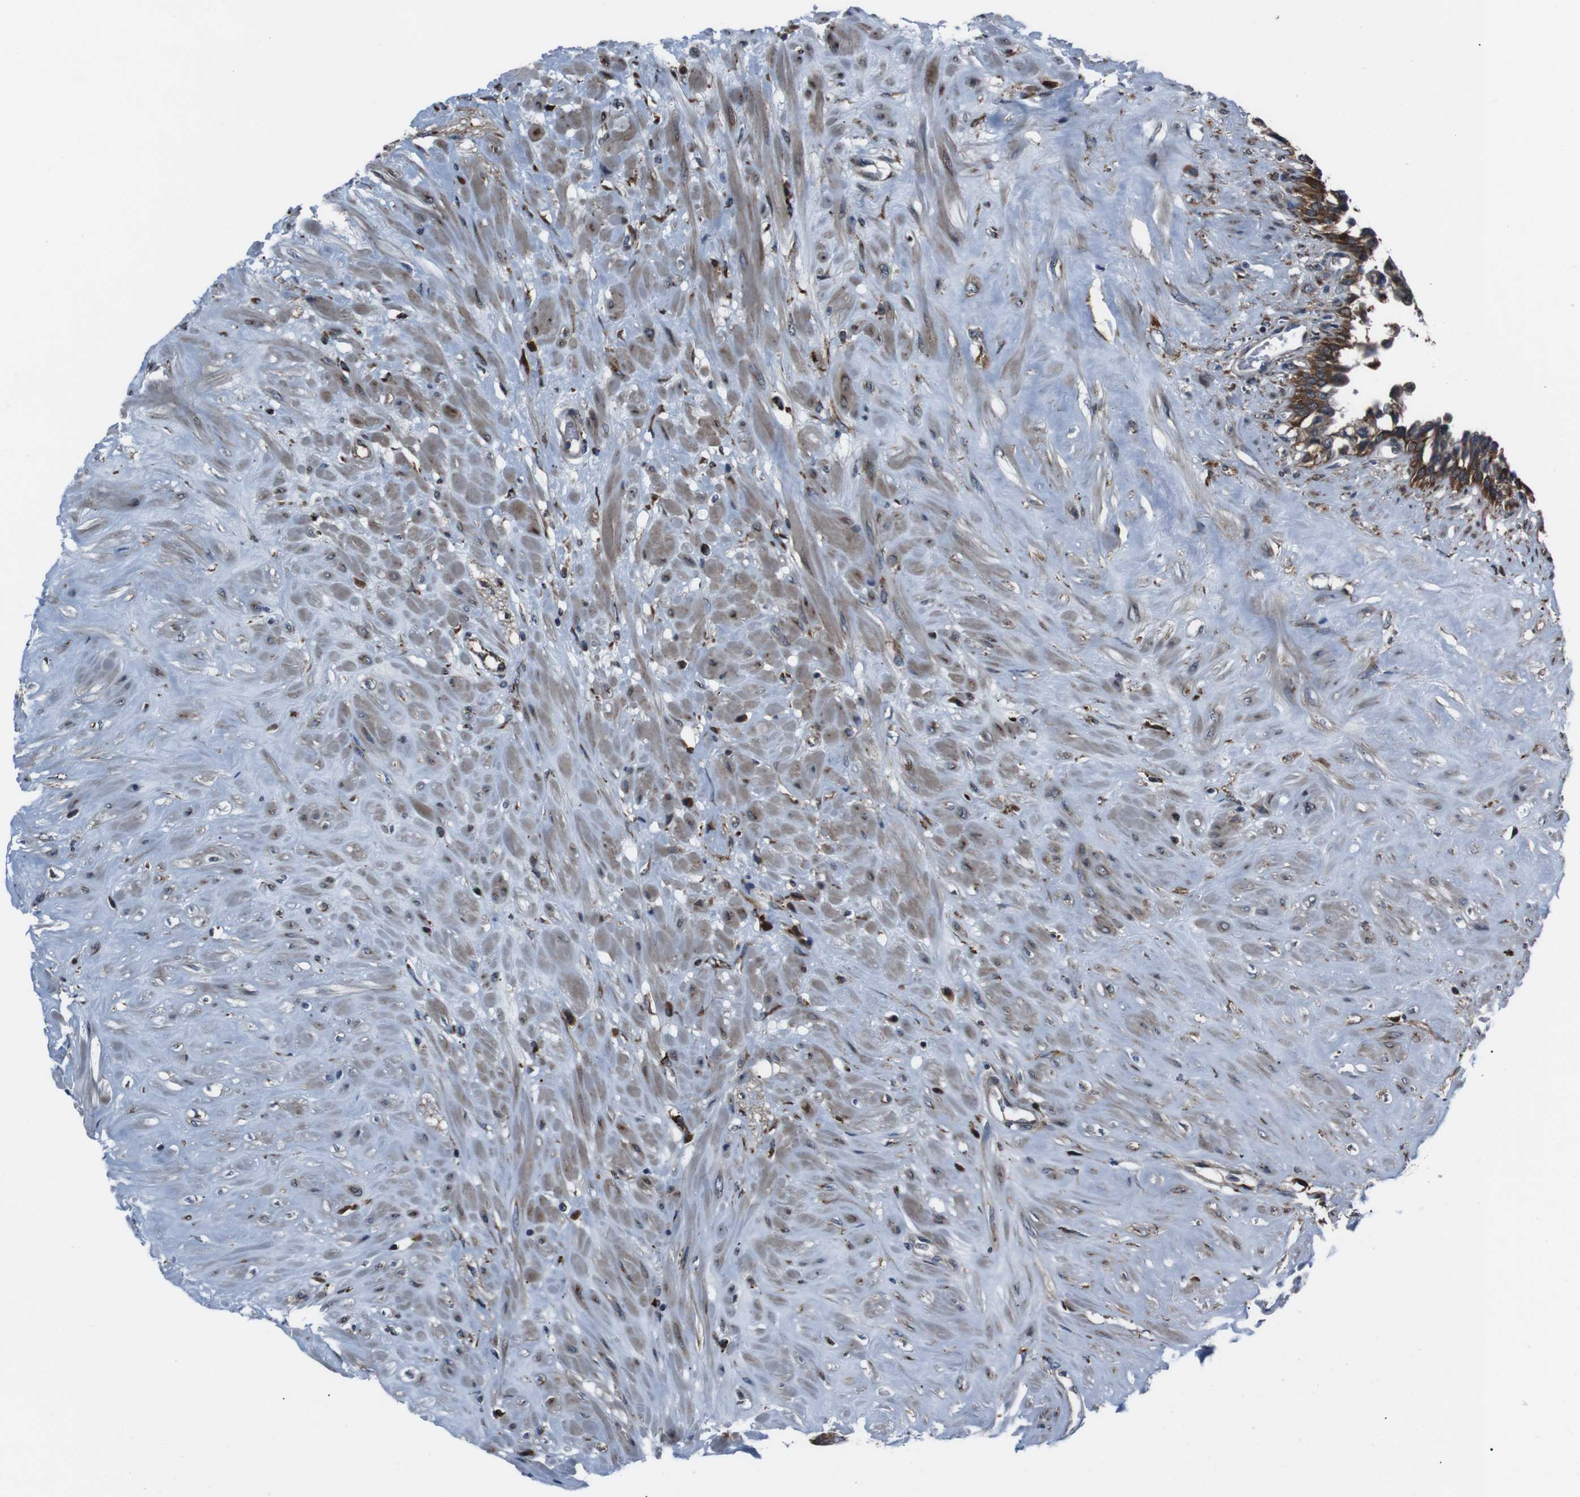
{"staining": {"intensity": "strong", "quantity": ">75%", "location": "cytoplasmic/membranous"}, "tissue": "seminal vesicle", "cell_type": "Glandular cells", "image_type": "normal", "snomed": [{"axis": "morphology", "description": "Normal tissue, NOS"}, {"axis": "topography", "description": "Seminal veicle"}], "caption": "Glandular cells display strong cytoplasmic/membranous positivity in approximately >75% of cells in normal seminal vesicle.", "gene": "EIF4A2", "patient": {"sex": "male", "age": 63}}